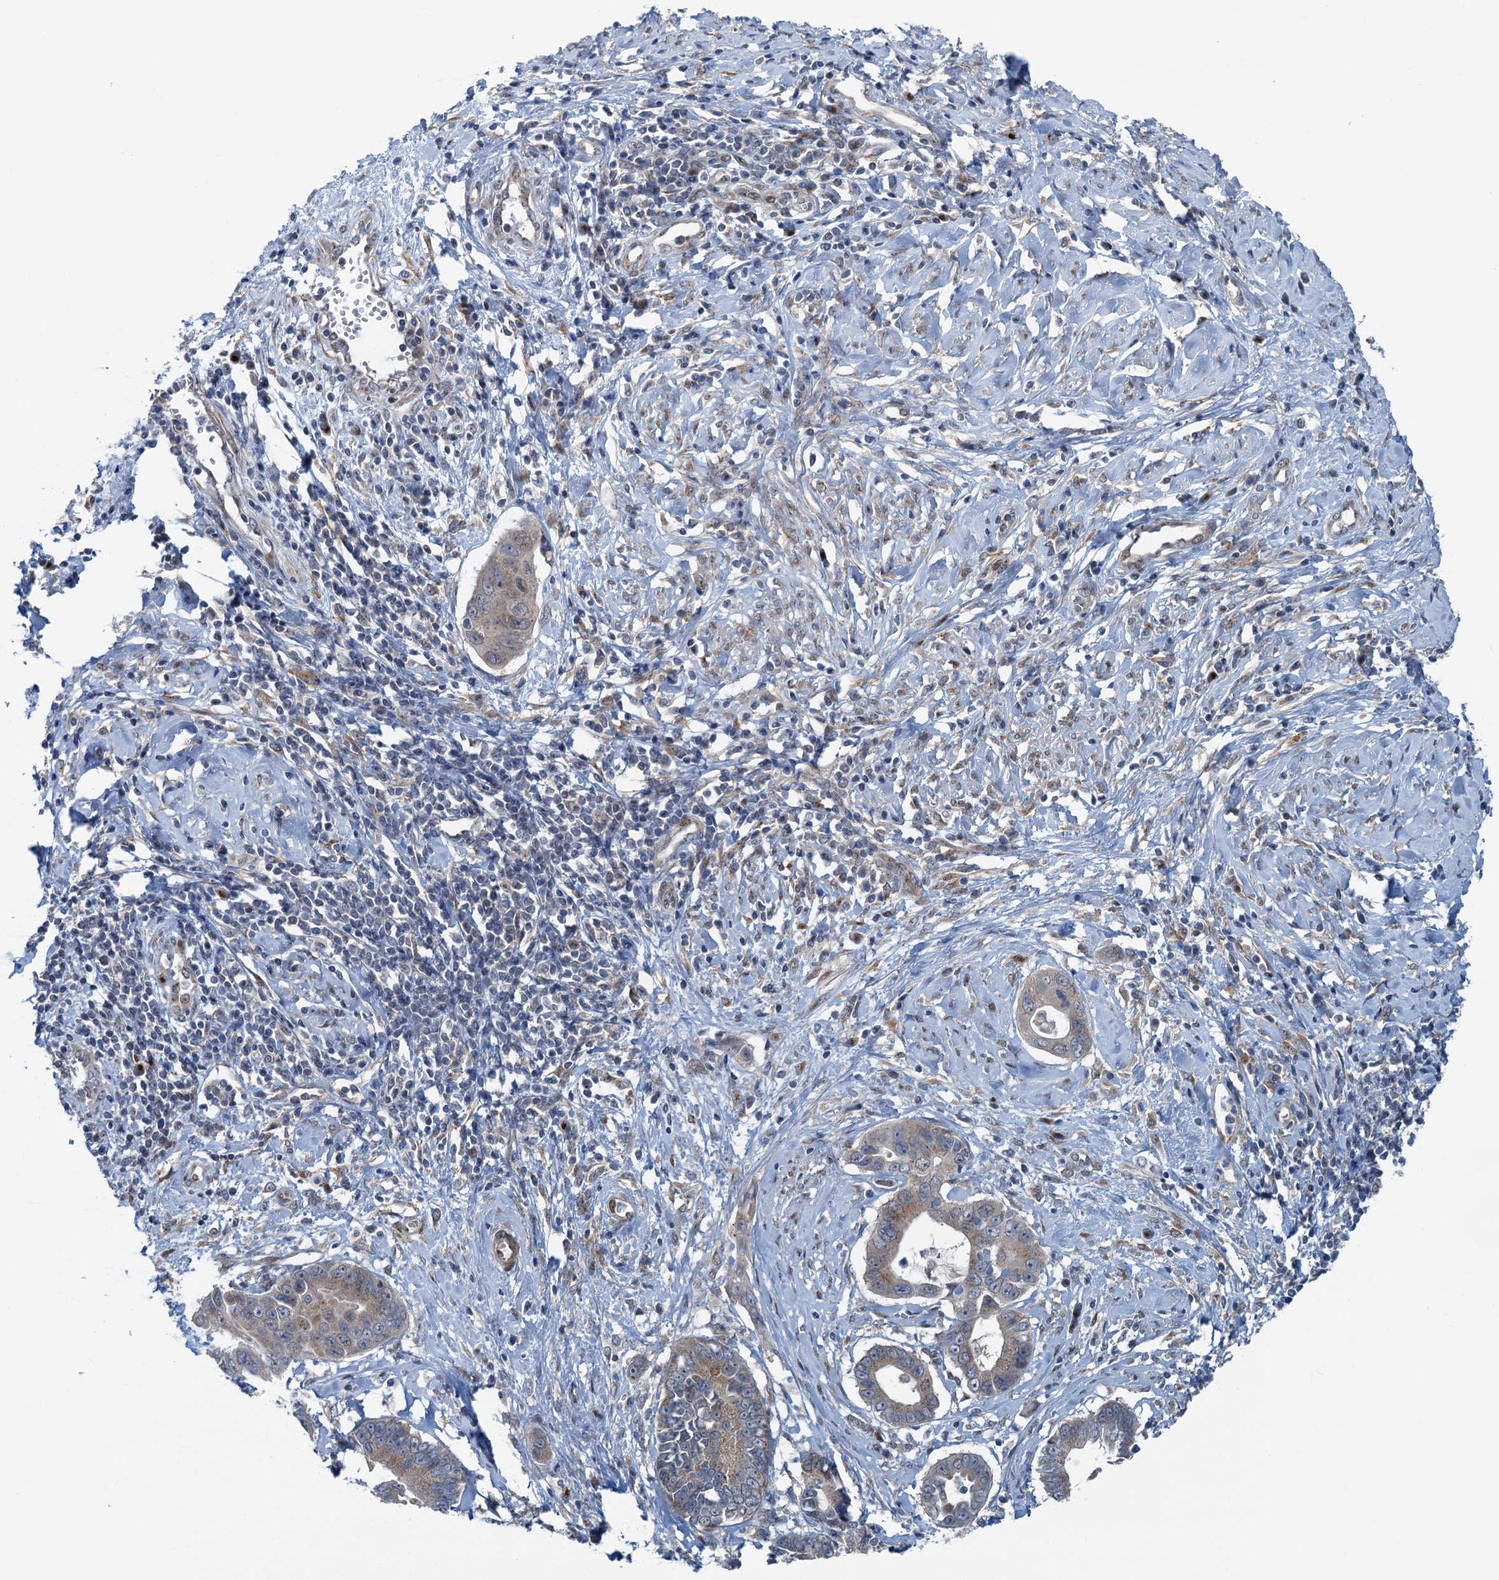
{"staining": {"intensity": "weak", "quantity": ">75%", "location": "cytoplasmic/membranous"}, "tissue": "cervical cancer", "cell_type": "Tumor cells", "image_type": "cancer", "snomed": [{"axis": "morphology", "description": "Adenocarcinoma, NOS"}, {"axis": "topography", "description": "Cervix"}], "caption": "Weak cytoplasmic/membranous protein expression is identified in approximately >75% of tumor cells in cervical cancer (adenocarcinoma).", "gene": "DYNC2I2", "patient": {"sex": "female", "age": 44}}